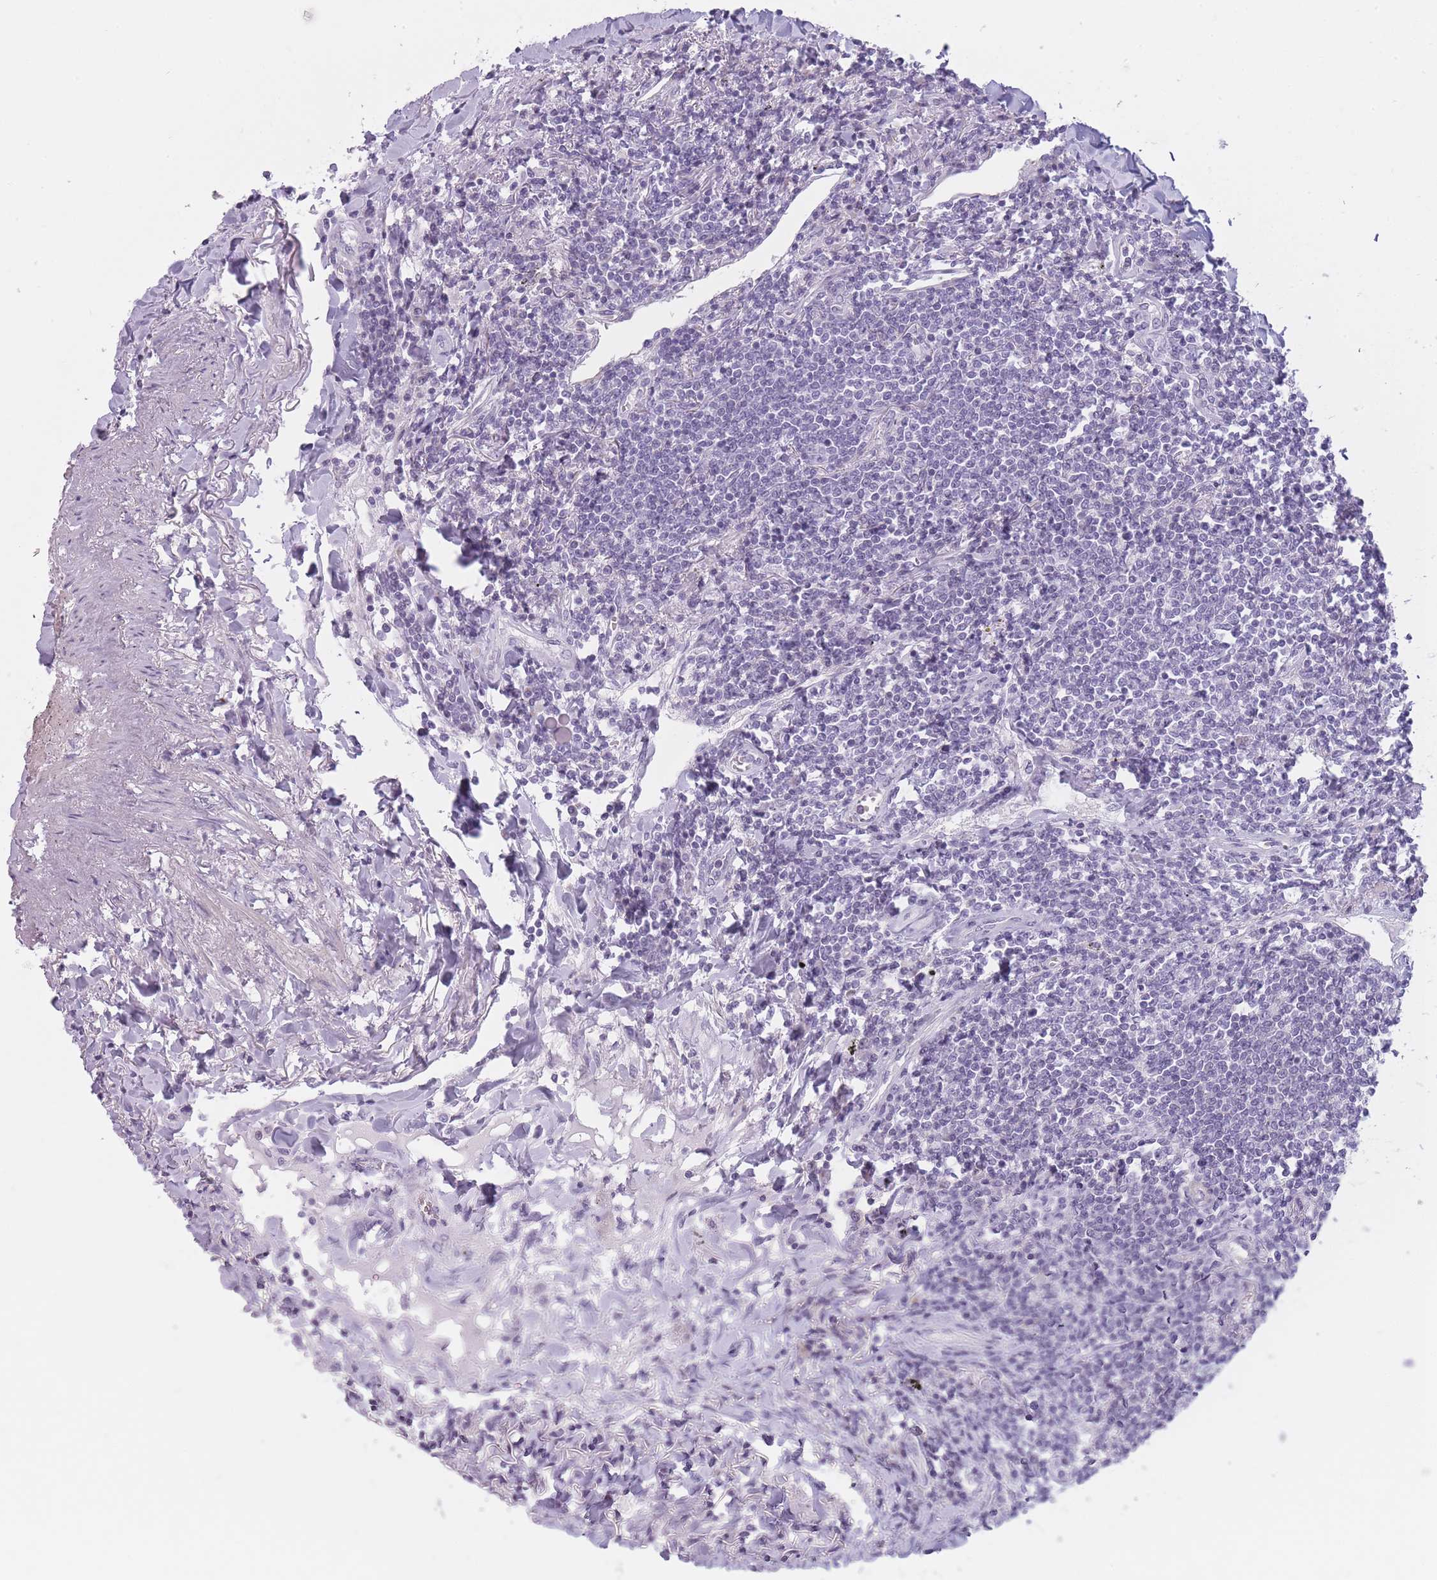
{"staining": {"intensity": "negative", "quantity": "none", "location": "none"}, "tissue": "lymphoma", "cell_type": "Tumor cells", "image_type": "cancer", "snomed": [{"axis": "morphology", "description": "Malignant lymphoma, non-Hodgkin's type, Low grade"}, {"axis": "topography", "description": "Lung"}], "caption": "This is an immunohistochemistry micrograph of lymphoma. There is no staining in tumor cells.", "gene": "GGT1", "patient": {"sex": "female", "age": 71}}